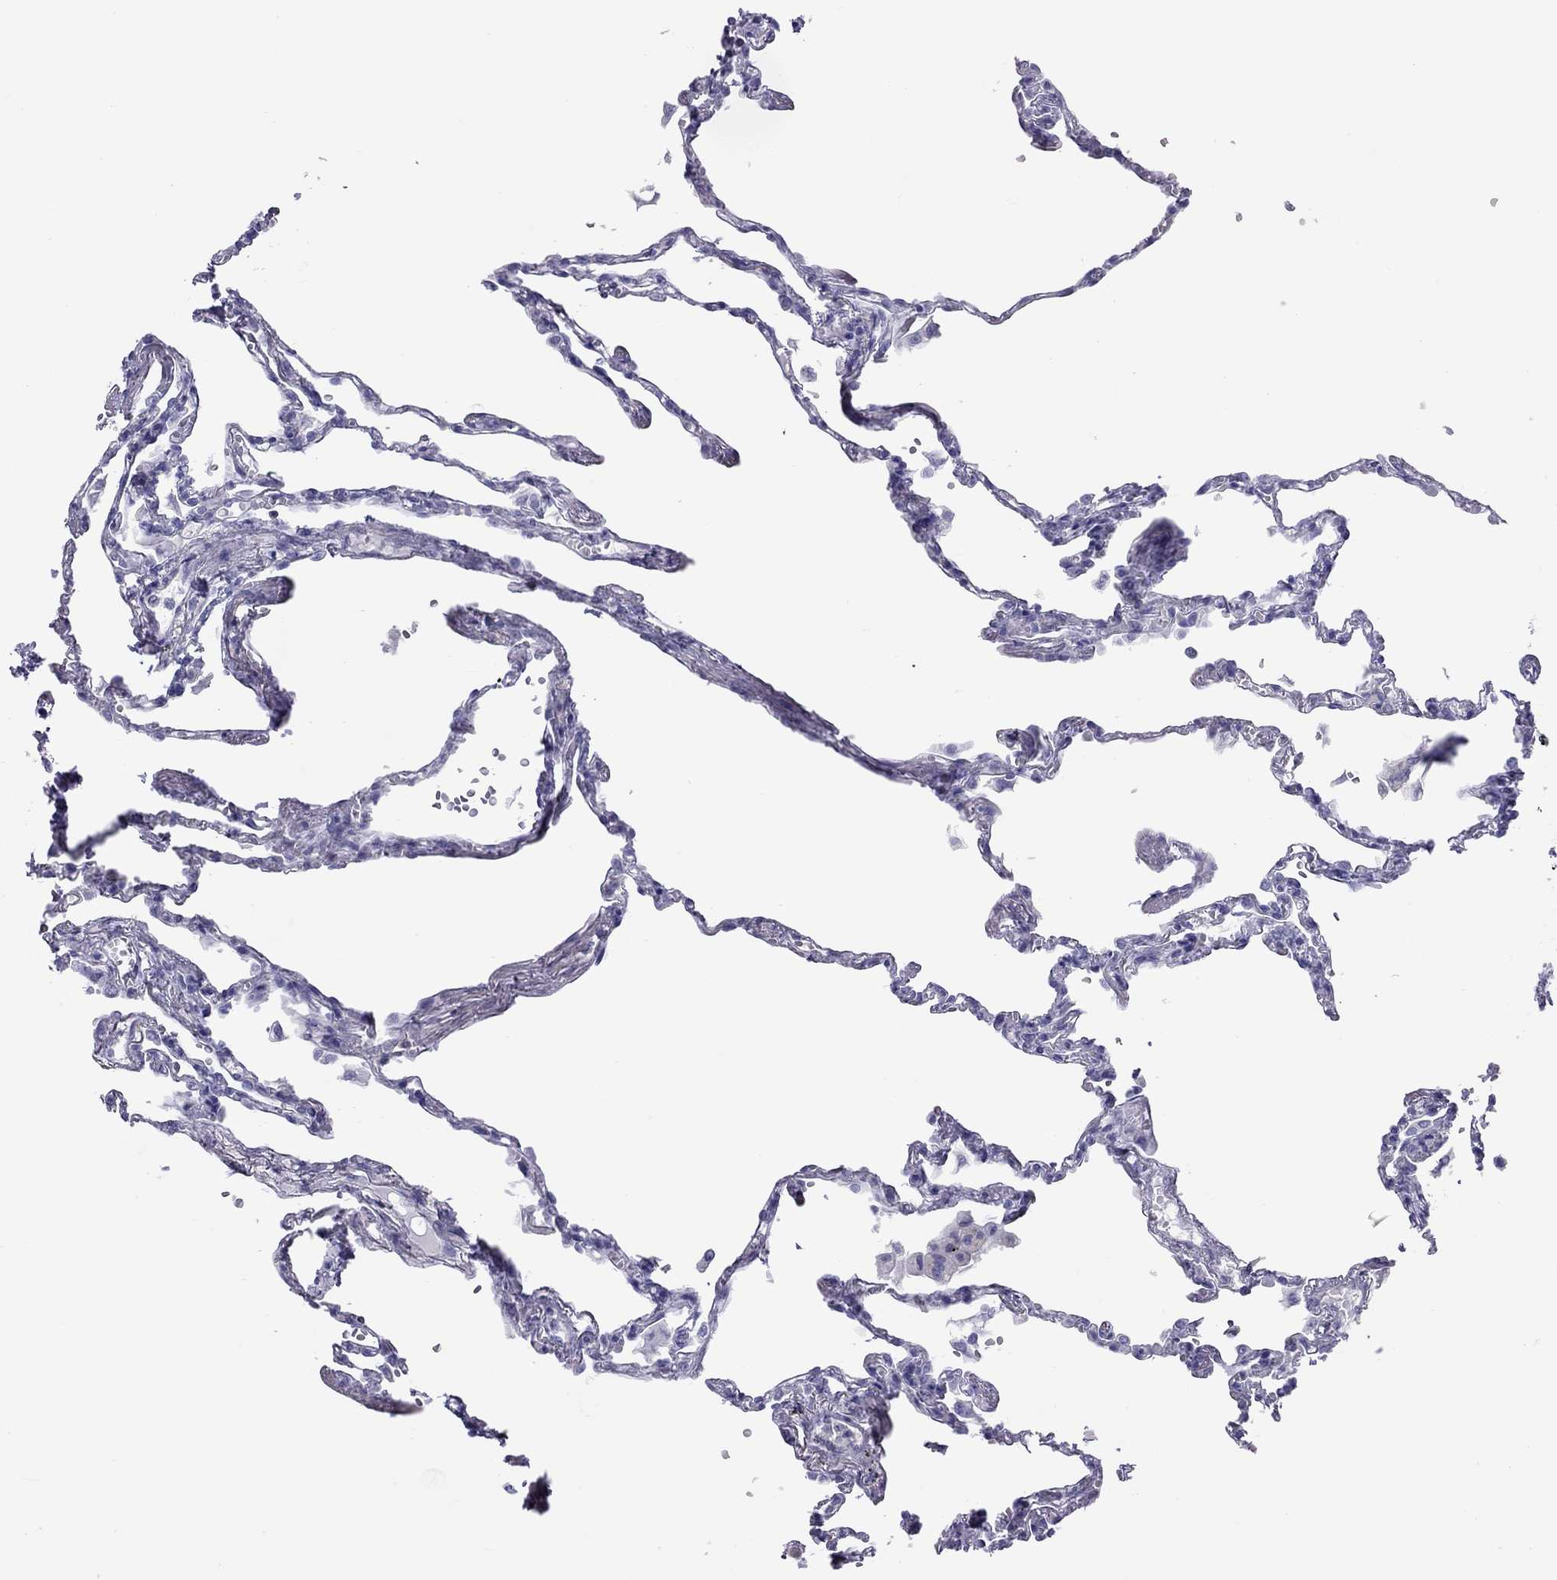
{"staining": {"intensity": "negative", "quantity": "none", "location": "none"}, "tissue": "lung", "cell_type": "Alveolar cells", "image_type": "normal", "snomed": [{"axis": "morphology", "description": "Normal tissue, NOS"}, {"axis": "topography", "description": "Lung"}], "caption": "There is no significant positivity in alveolar cells of lung. (Immunohistochemistry, brightfield microscopy, high magnification).", "gene": "STAG3", "patient": {"sex": "male", "age": 78}}